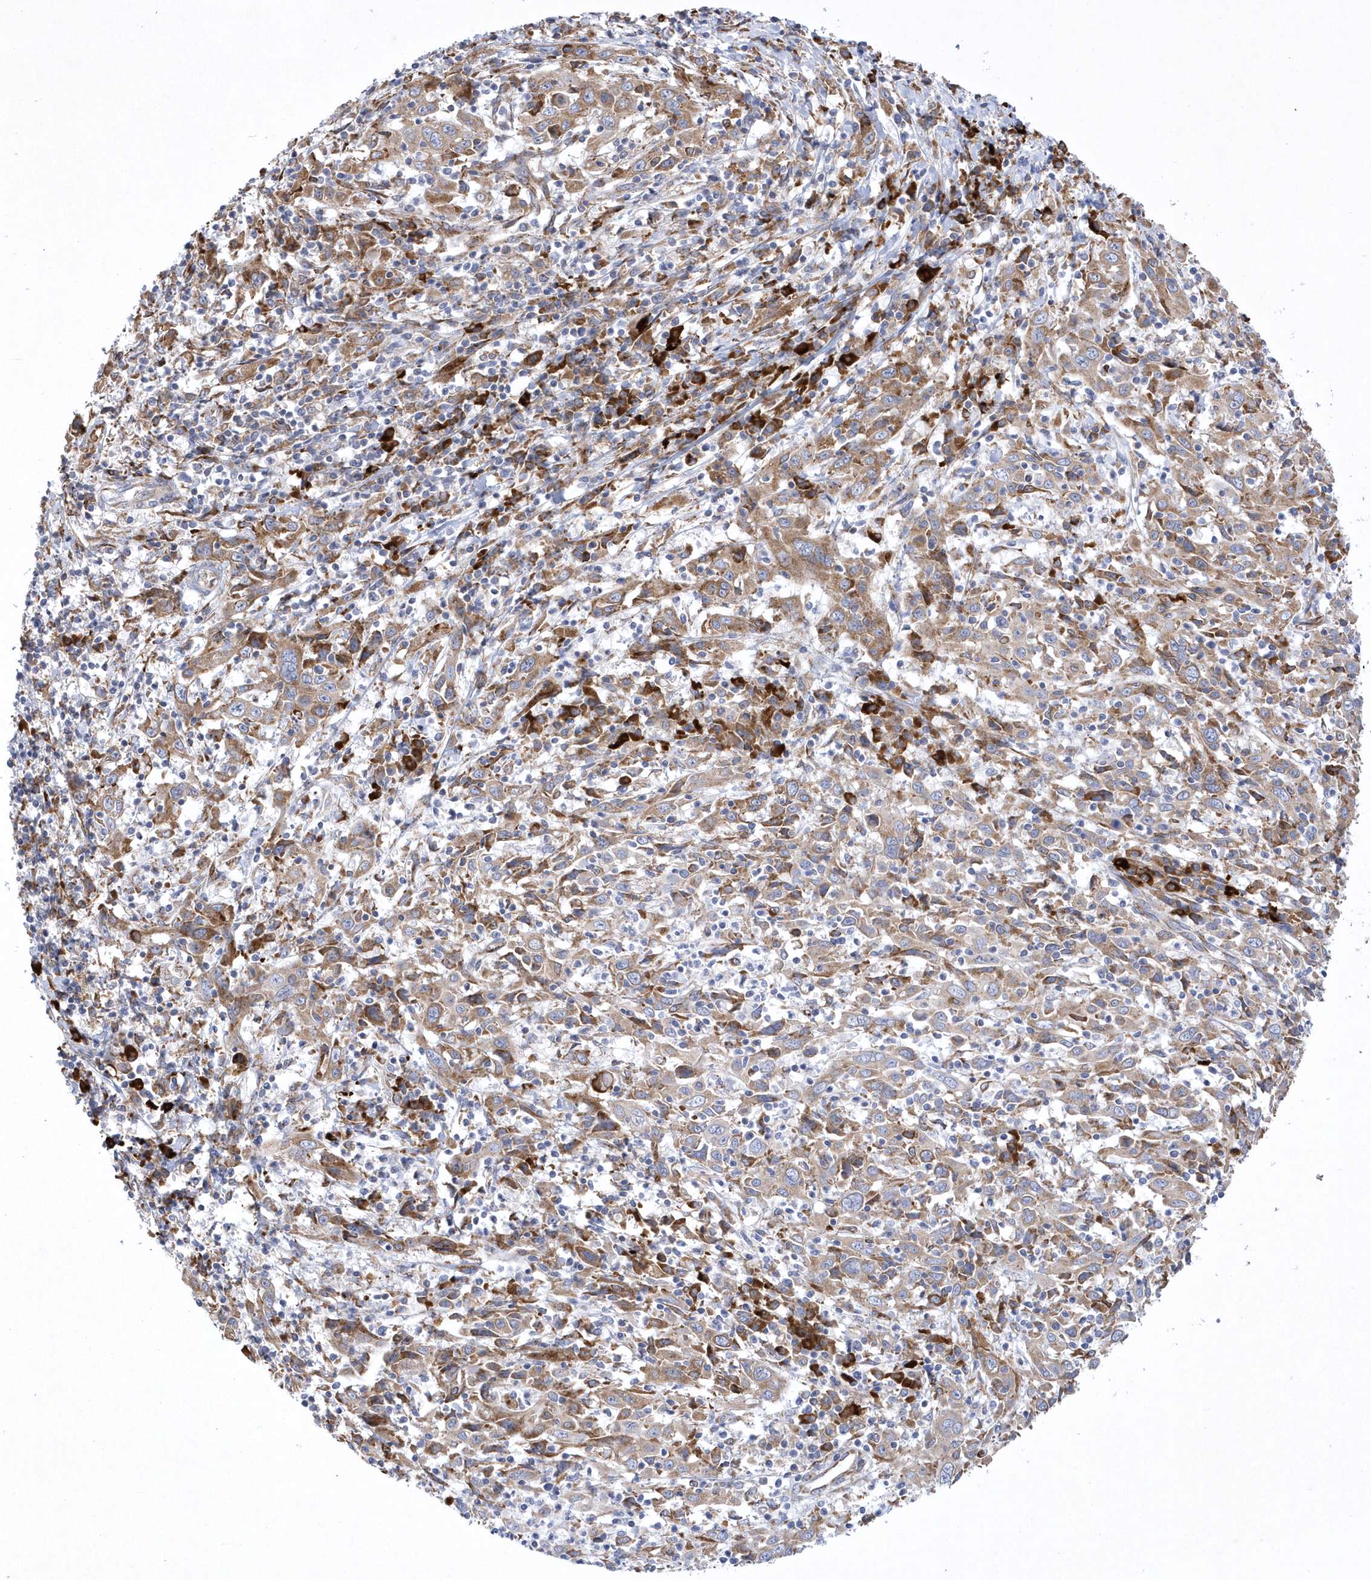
{"staining": {"intensity": "moderate", "quantity": "<25%", "location": "cytoplasmic/membranous"}, "tissue": "cervical cancer", "cell_type": "Tumor cells", "image_type": "cancer", "snomed": [{"axis": "morphology", "description": "Squamous cell carcinoma, NOS"}, {"axis": "topography", "description": "Cervix"}], "caption": "About <25% of tumor cells in human cervical squamous cell carcinoma demonstrate moderate cytoplasmic/membranous protein expression as visualized by brown immunohistochemical staining.", "gene": "MED31", "patient": {"sex": "female", "age": 46}}